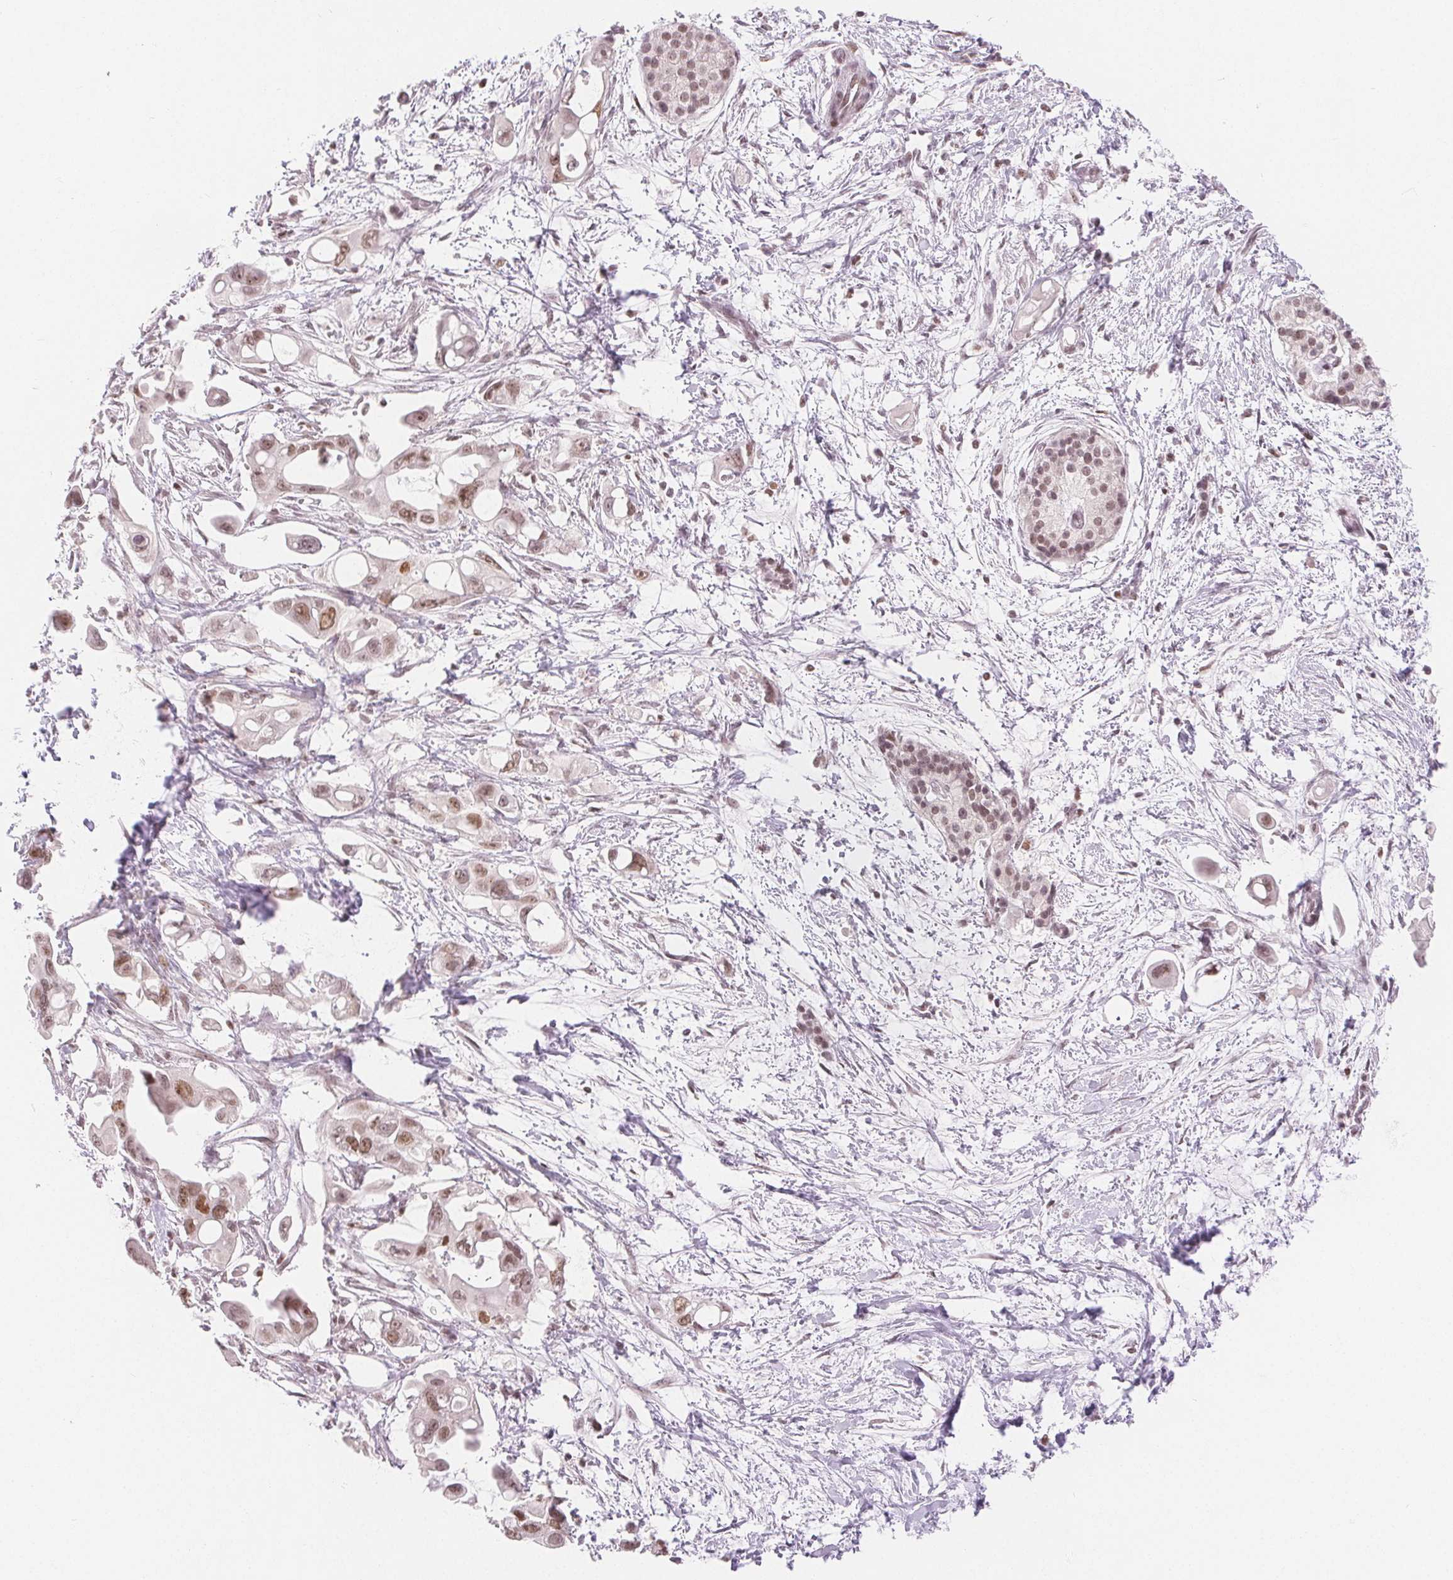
{"staining": {"intensity": "moderate", "quantity": ">75%", "location": "nuclear"}, "tissue": "pancreatic cancer", "cell_type": "Tumor cells", "image_type": "cancer", "snomed": [{"axis": "morphology", "description": "Adenocarcinoma, NOS"}, {"axis": "topography", "description": "Pancreas"}], "caption": "High-magnification brightfield microscopy of pancreatic cancer stained with DAB (brown) and counterstained with hematoxylin (blue). tumor cells exhibit moderate nuclear expression is appreciated in approximately>75% of cells.", "gene": "DEK", "patient": {"sex": "male", "age": 61}}